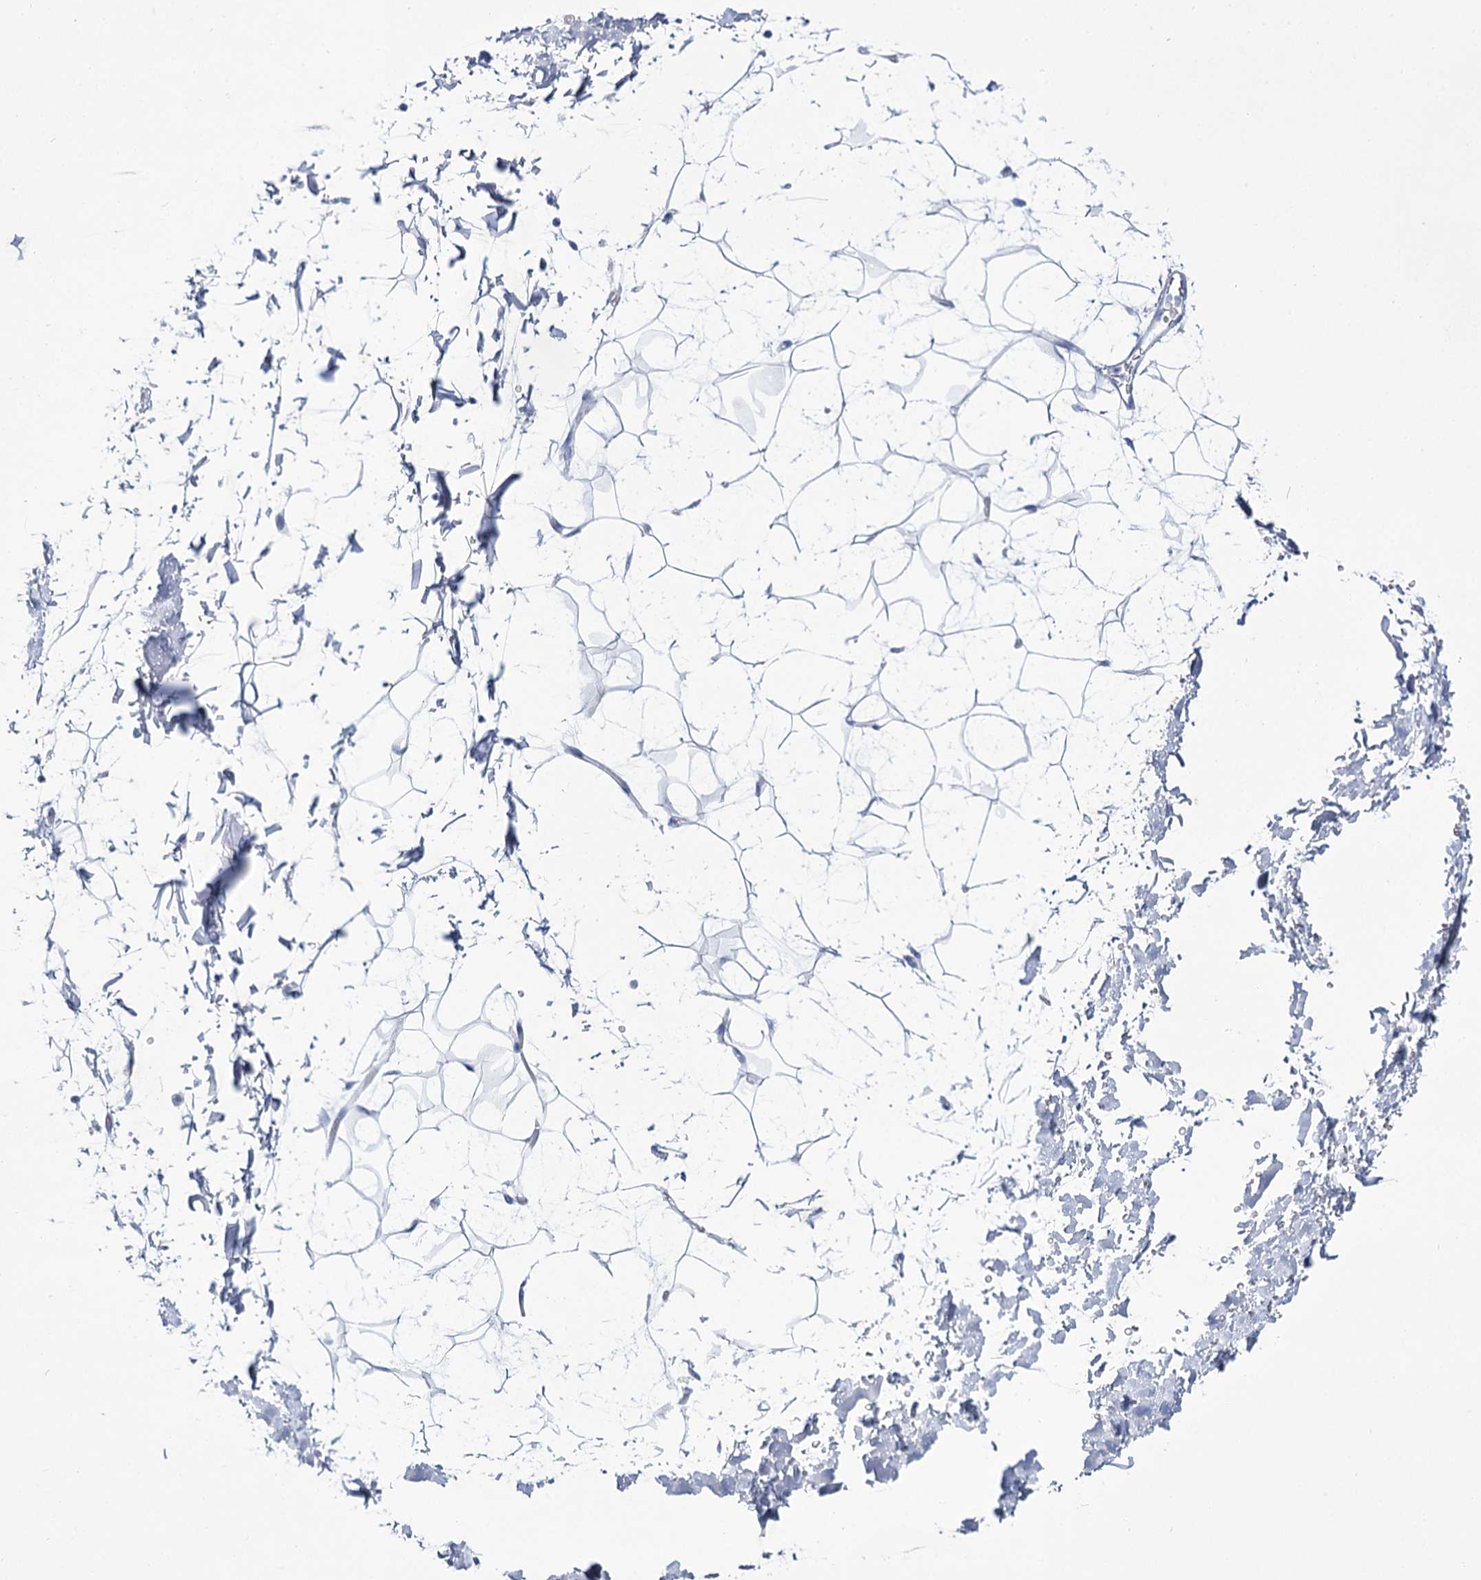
{"staining": {"intensity": "negative", "quantity": "none", "location": "none"}, "tissue": "adipose tissue", "cell_type": "Adipocytes", "image_type": "normal", "snomed": [{"axis": "morphology", "description": "Normal tissue, NOS"}, {"axis": "topography", "description": "Soft tissue"}], "caption": "An immunohistochemistry (IHC) micrograph of unremarkable adipose tissue is shown. There is no staining in adipocytes of adipose tissue.", "gene": "RNF186", "patient": {"sex": "male", "age": 72}}